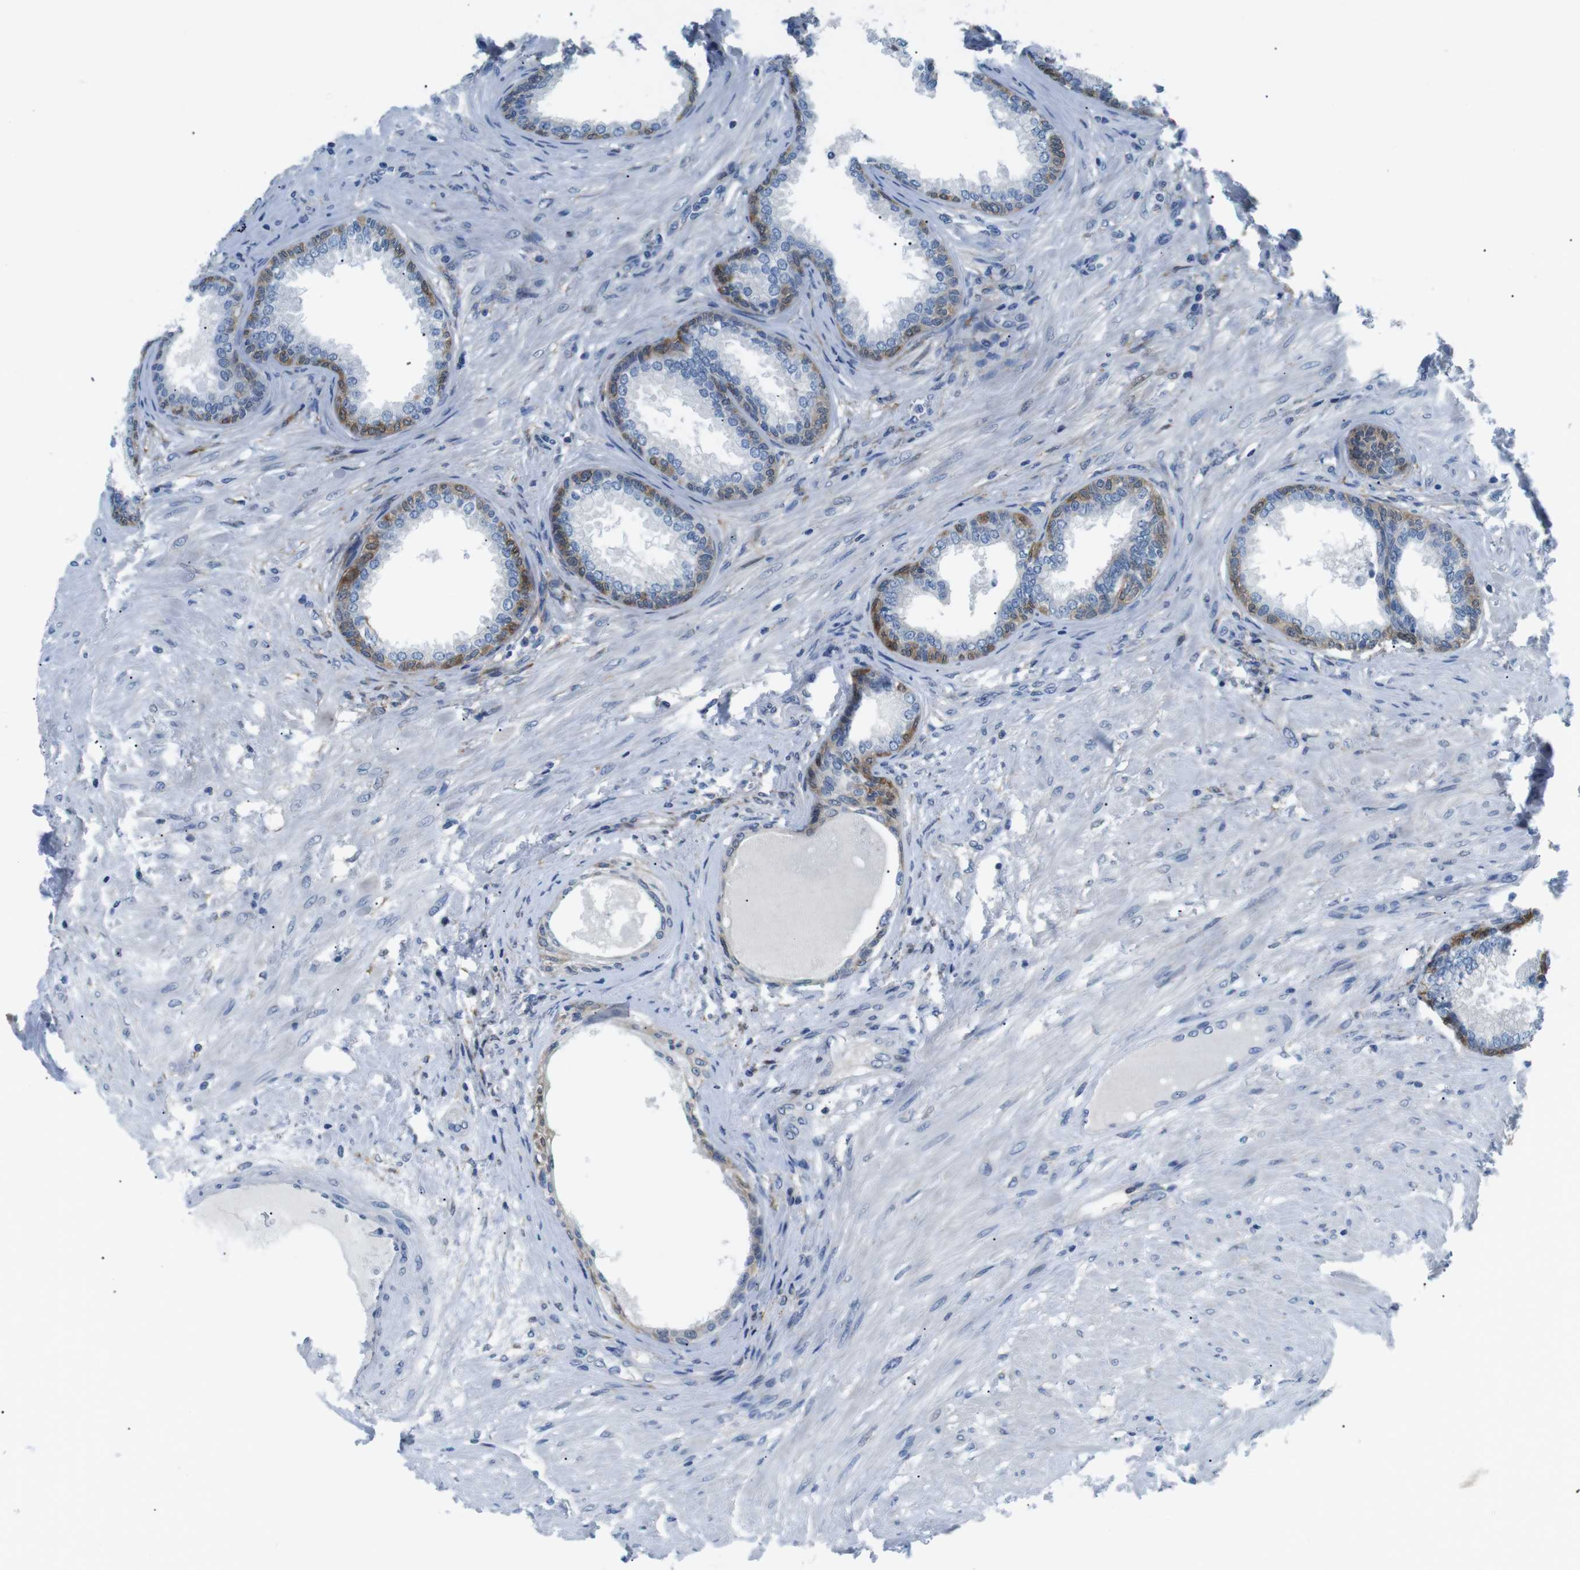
{"staining": {"intensity": "moderate", "quantity": "<25%", "location": "cytoplasmic/membranous"}, "tissue": "prostate", "cell_type": "Glandular cells", "image_type": "normal", "snomed": [{"axis": "morphology", "description": "Normal tissue, NOS"}, {"axis": "topography", "description": "Prostate"}], "caption": "Brown immunohistochemical staining in benign human prostate shows moderate cytoplasmic/membranous positivity in about <25% of glandular cells. (DAB IHC with brightfield microscopy, high magnification).", "gene": "PHLDA1", "patient": {"sex": "male", "age": 76}}